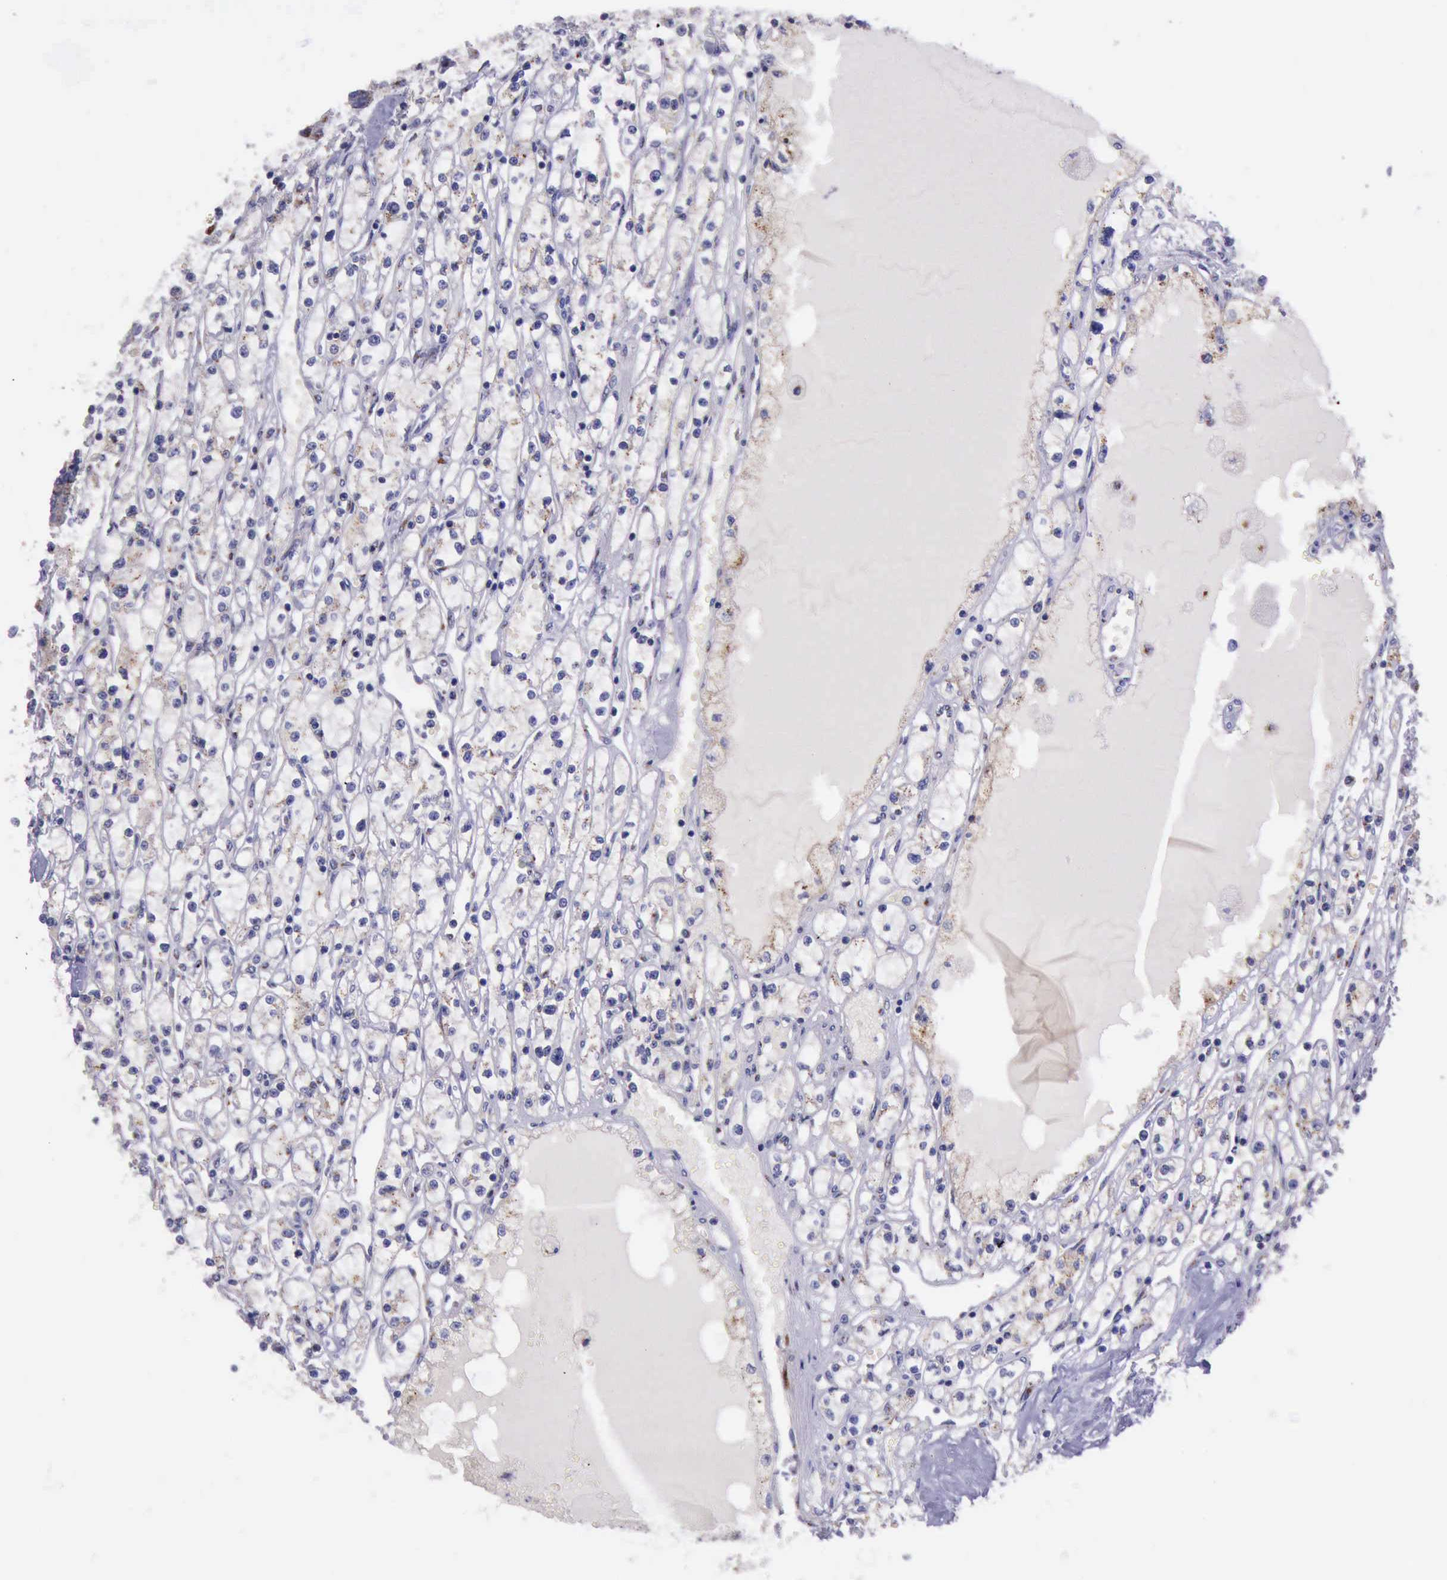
{"staining": {"intensity": "moderate", "quantity": "<25%", "location": "cytoplasmic/membranous"}, "tissue": "renal cancer", "cell_type": "Tumor cells", "image_type": "cancer", "snomed": [{"axis": "morphology", "description": "Adenocarcinoma, NOS"}, {"axis": "topography", "description": "Kidney"}], "caption": "Adenocarcinoma (renal) stained with a protein marker demonstrates moderate staining in tumor cells.", "gene": "GOLGA5", "patient": {"sex": "male", "age": 56}}